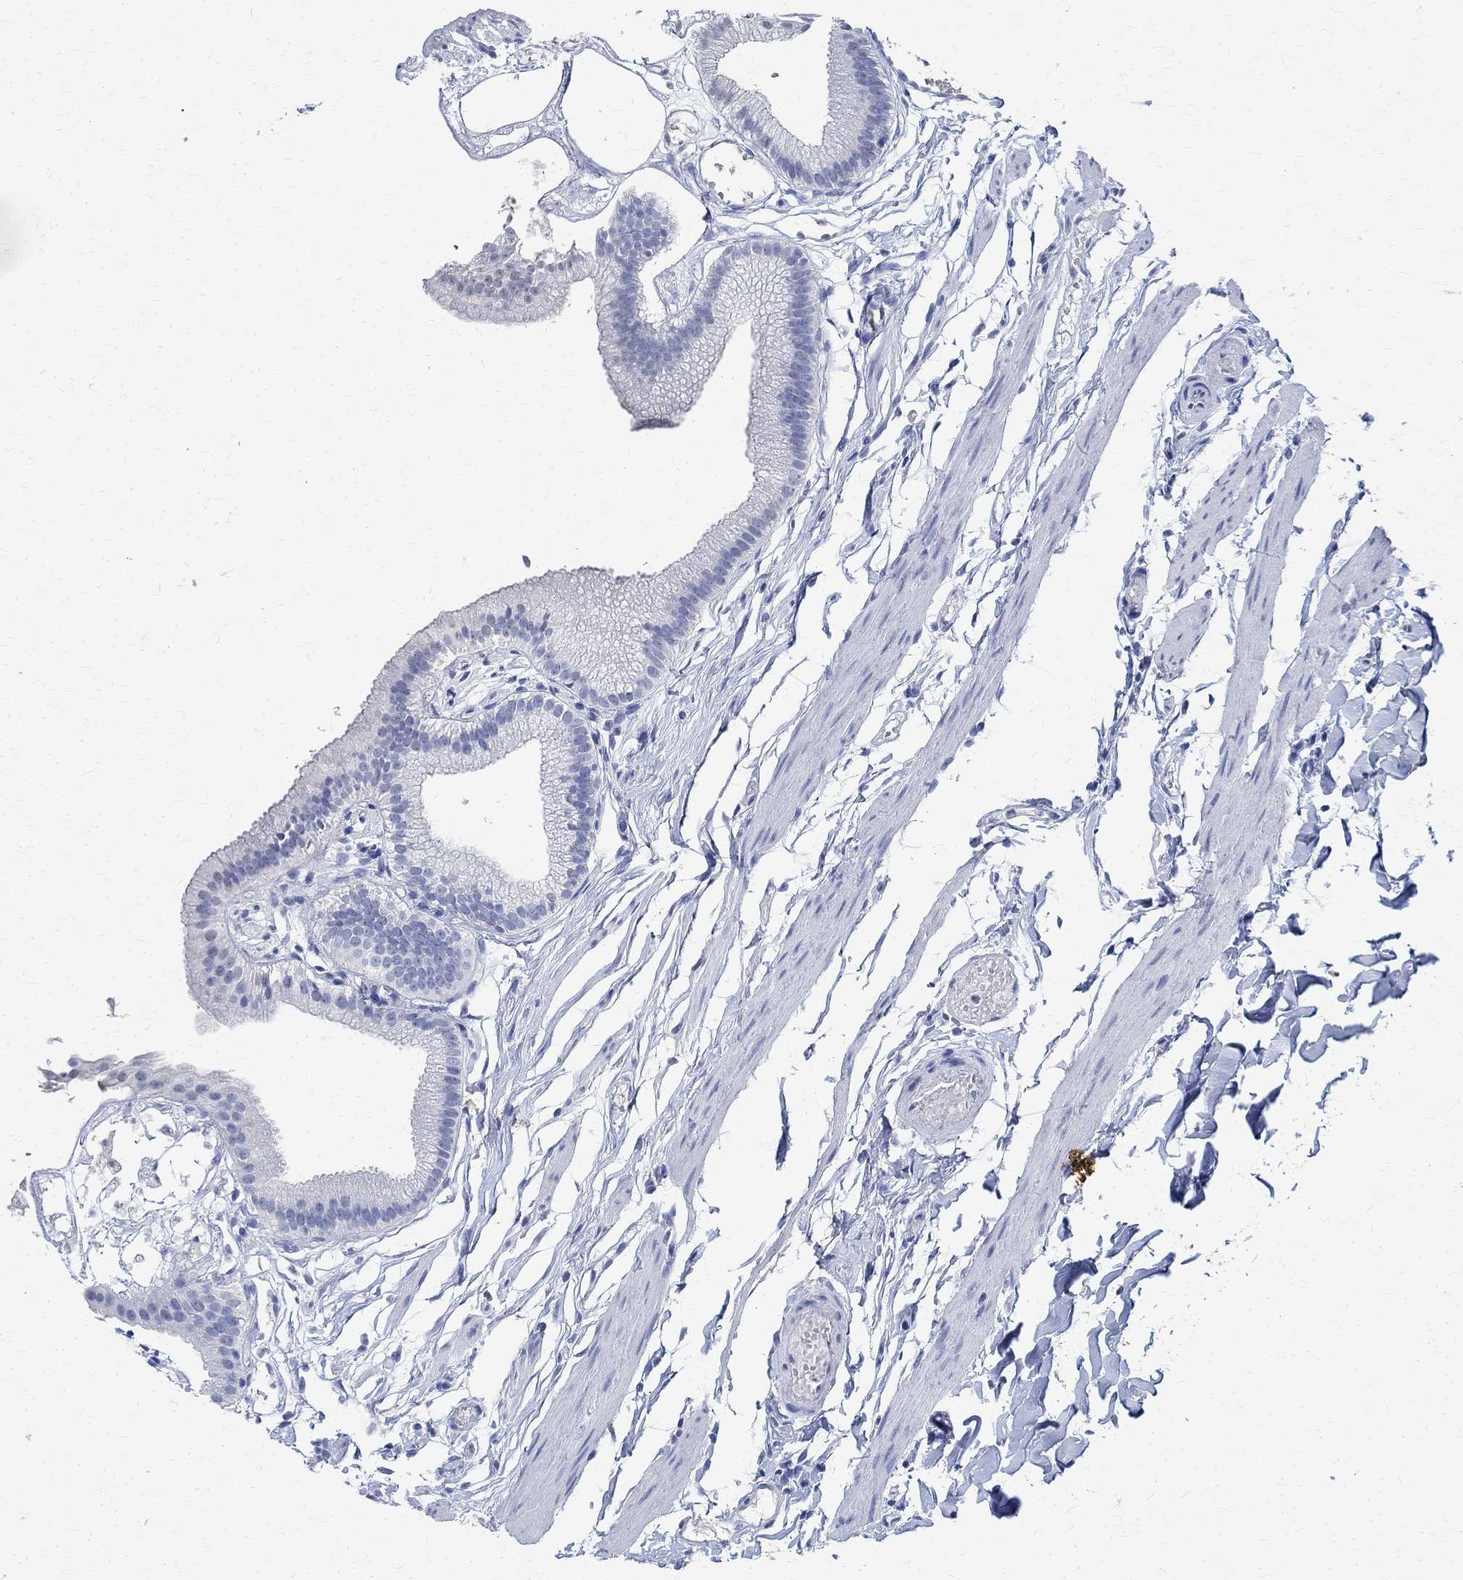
{"staining": {"intensity": "negative", "quantity": "none", "location": "none"}, "tissue": "gallbladder", "cell_type": "Glandular cells", "image_type": "normal", "snomed": [{"axis": "morphology", "description": "Normal tissue, NOS"}, {"axis": "topography", "description": "Gallbladder"}], "caption": "The image reveals no staining of glandular cells in benign gallbladder.", "gene": "TMEM221", "patient": {"sex": "female", "age": 45}}